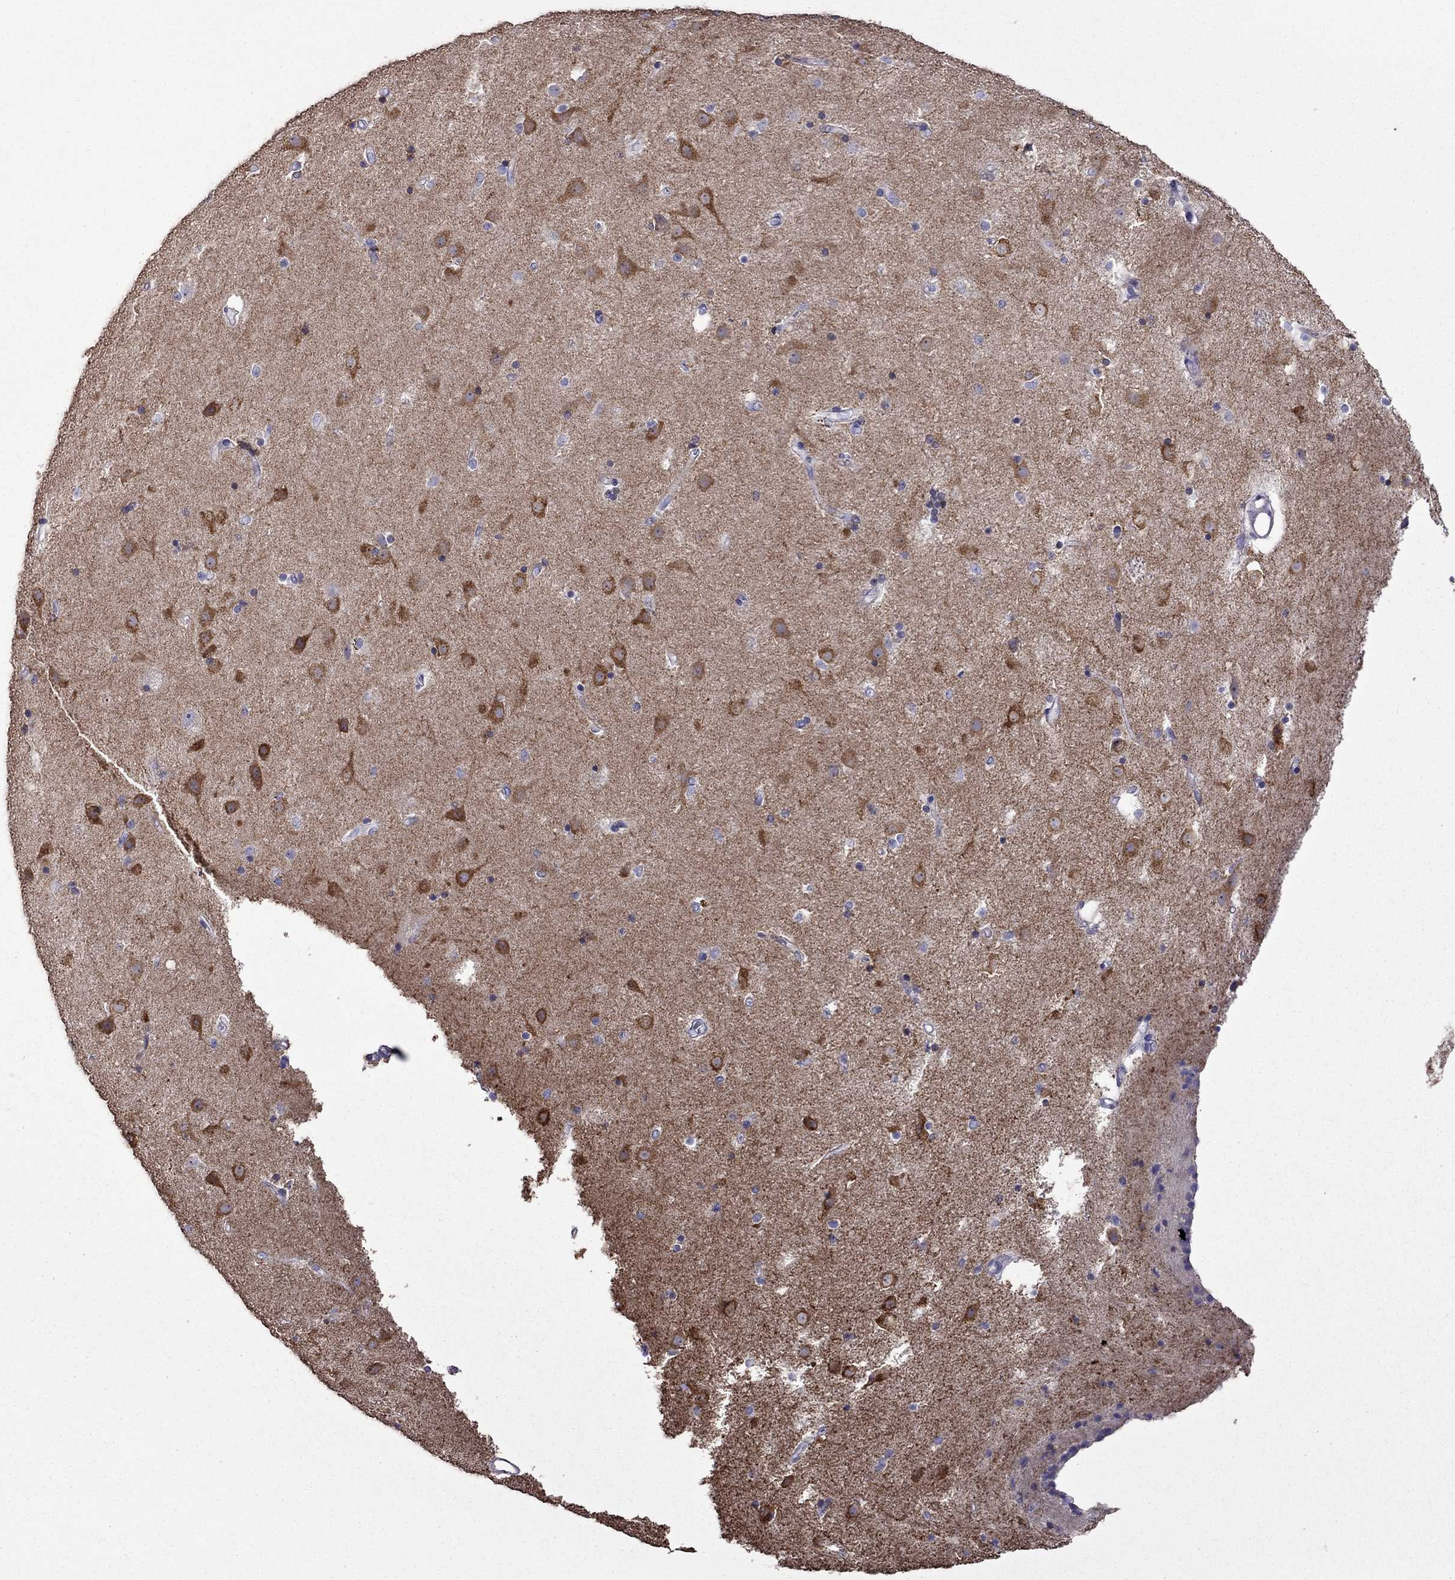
{"staining": {"intensity": "negative", "quantity": "none", "location": "none"}, "tissue": "caudate", "cell_type": "Glial cells", "image_type": "normal", "snomed": [{"axis": "morphology", "description": "Normal tissue, NOS"}, {"axis": "topography", "description": "Lateral ventricle wall"}], "caption": "Glial cells are negative for brown protein staining in benign caudate.", "gene": "AK5", "patient": {"sex": "female", "age": 71}}